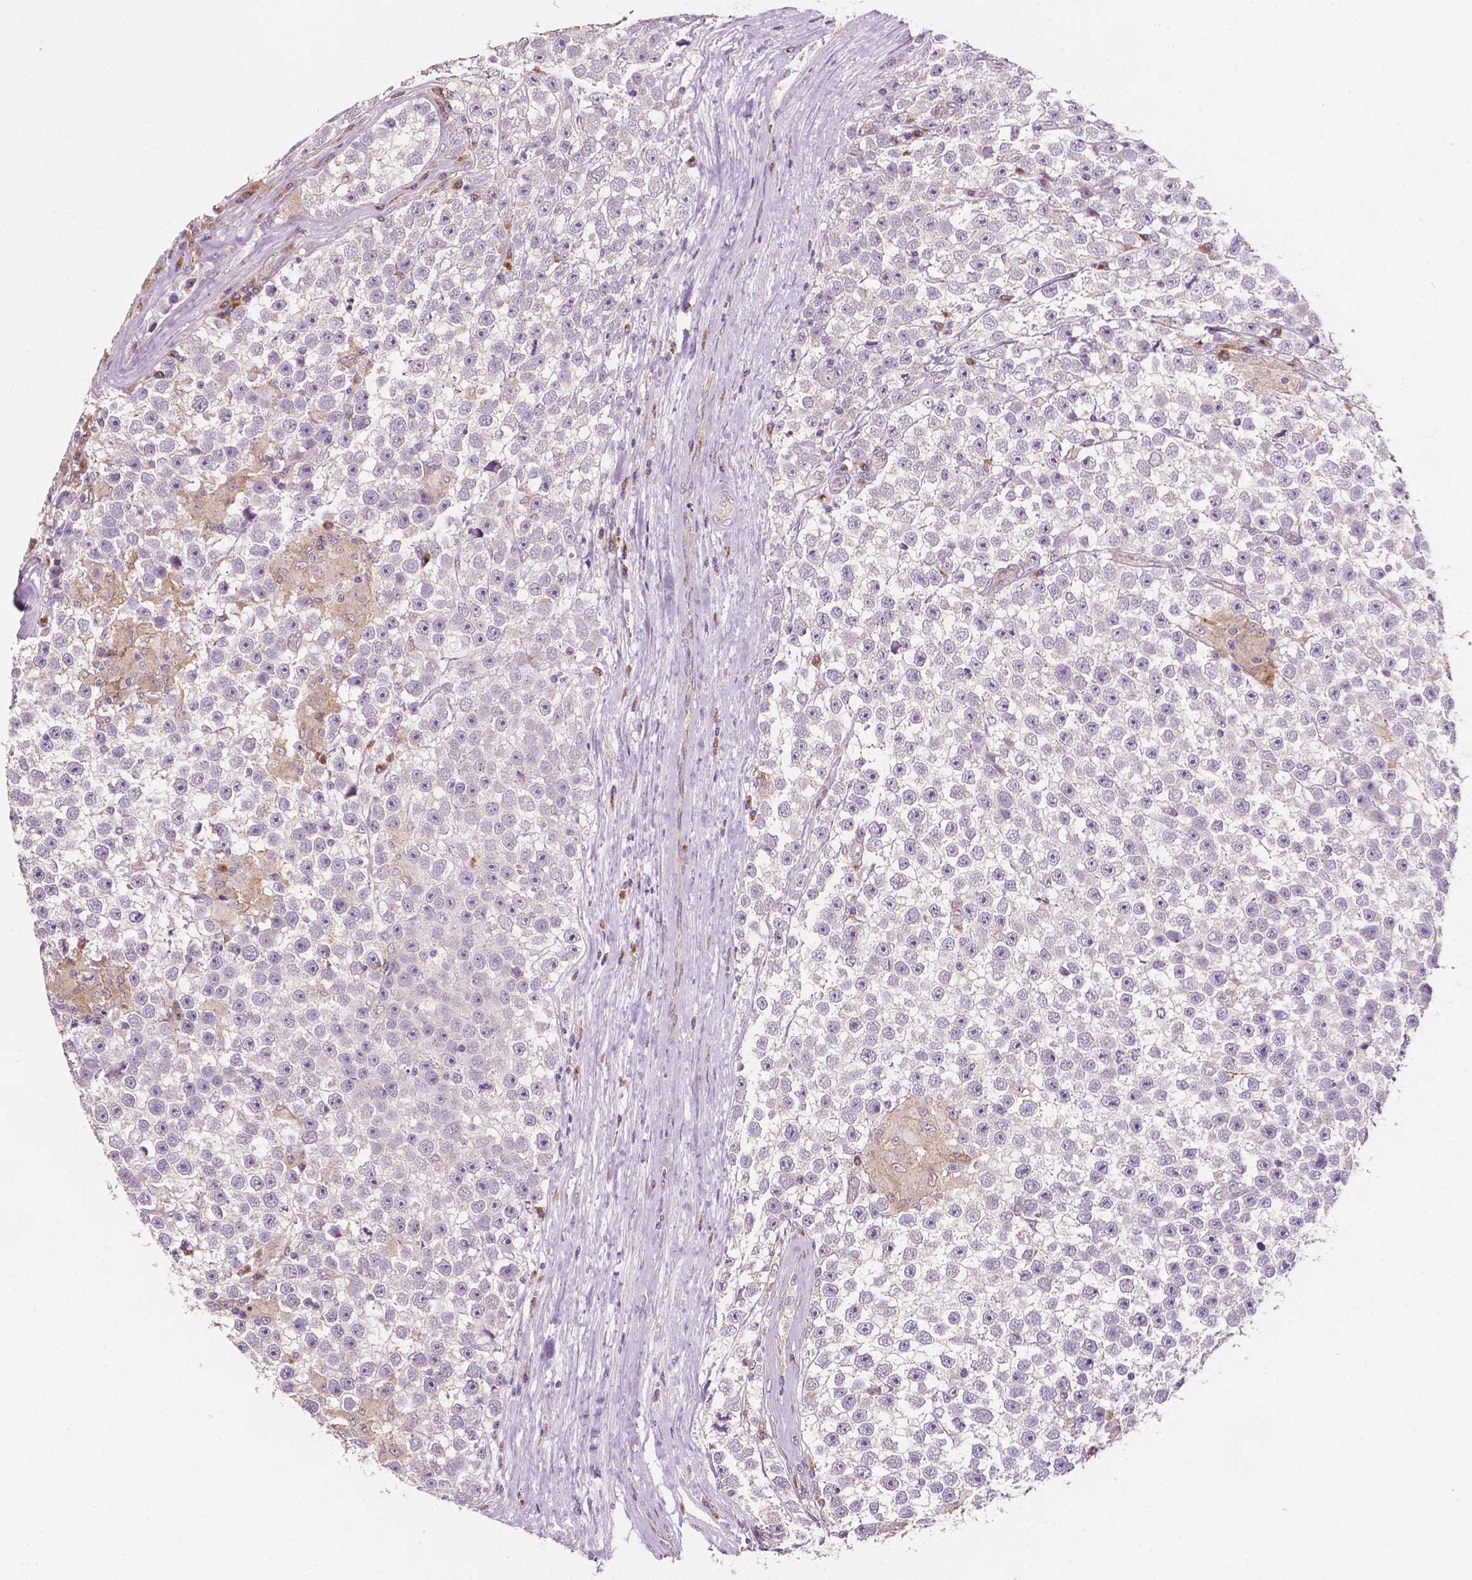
{"staining": {"intensity": "negative", "quantity": "none", "location": "none"}, "tissue": "testis cancer", "cell_type": "Tumor cells", "image_type": "cancer", "snomed": [{"axis": "morphology", "description": "Seminoma, NOS"}, {"axis": "topography", "description": "Testis"}], "caption": "An IHC photomicrograph of testis cancer is shown. There is no staining in tumor cells of testis cancer.", "gene": "EBAG9", "patient": {"sex": "male", "age": 31}}